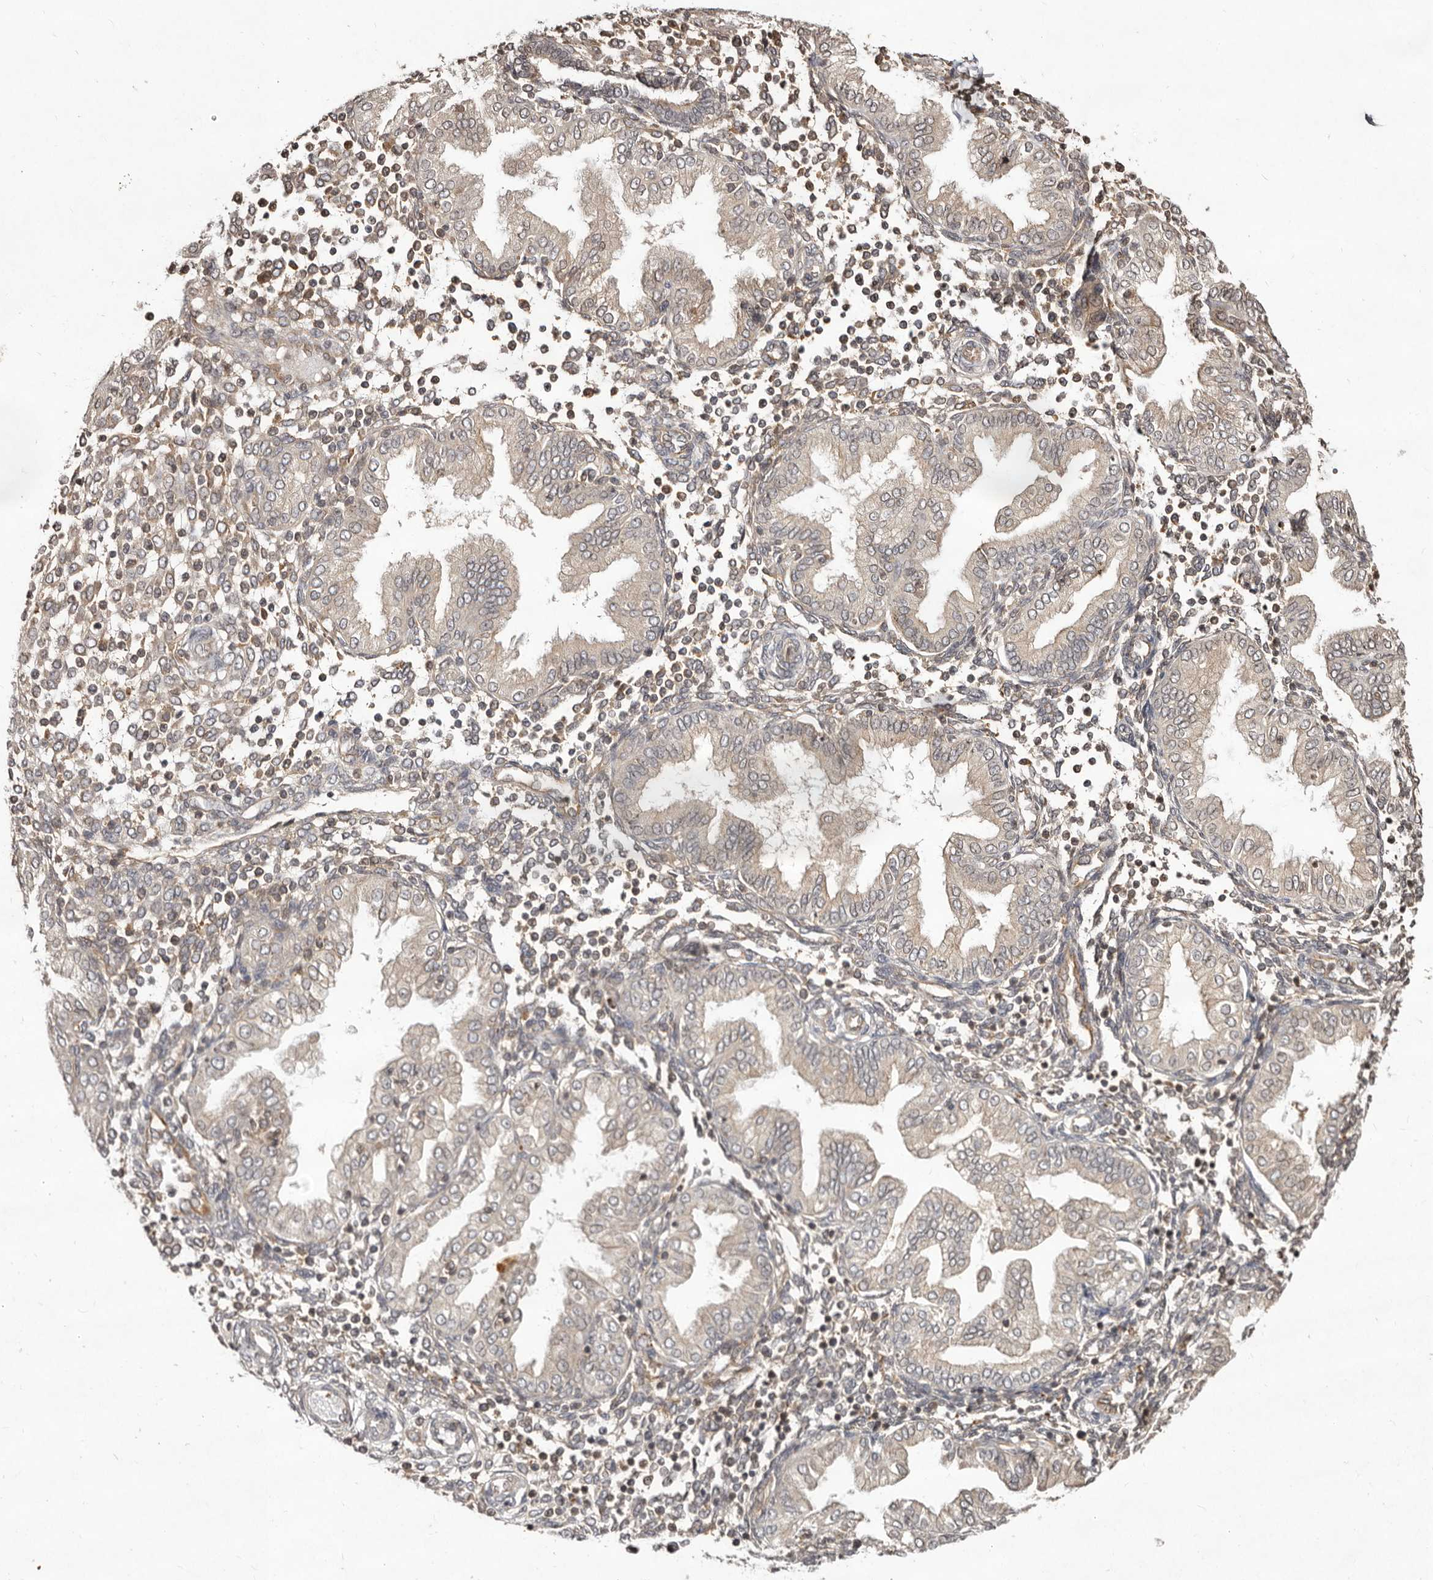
{"staining": {"intensity": "weak", "quantity": "25%-75%", "location": "cytoplasmic/membranous"}, "tissue": "endometrium", "cell_type": "Cells in endometrial stroma", "image_type": "normal", "snomed": [{"axis": "morphology", "description": "Normal tissue, NOS"}, {"axis": "topography", "description": "Endometrium"}], "caption": "Protein staining of unremarkable endometrium reveals weak cytoplasmic/membranous expression in about 25%-75% of cells in endometrial stroma. The protein is shown in brown color, while the nuclei are stained blue.", "gene": "LCORL", "patient": {"sex": "female", "age": 53}}